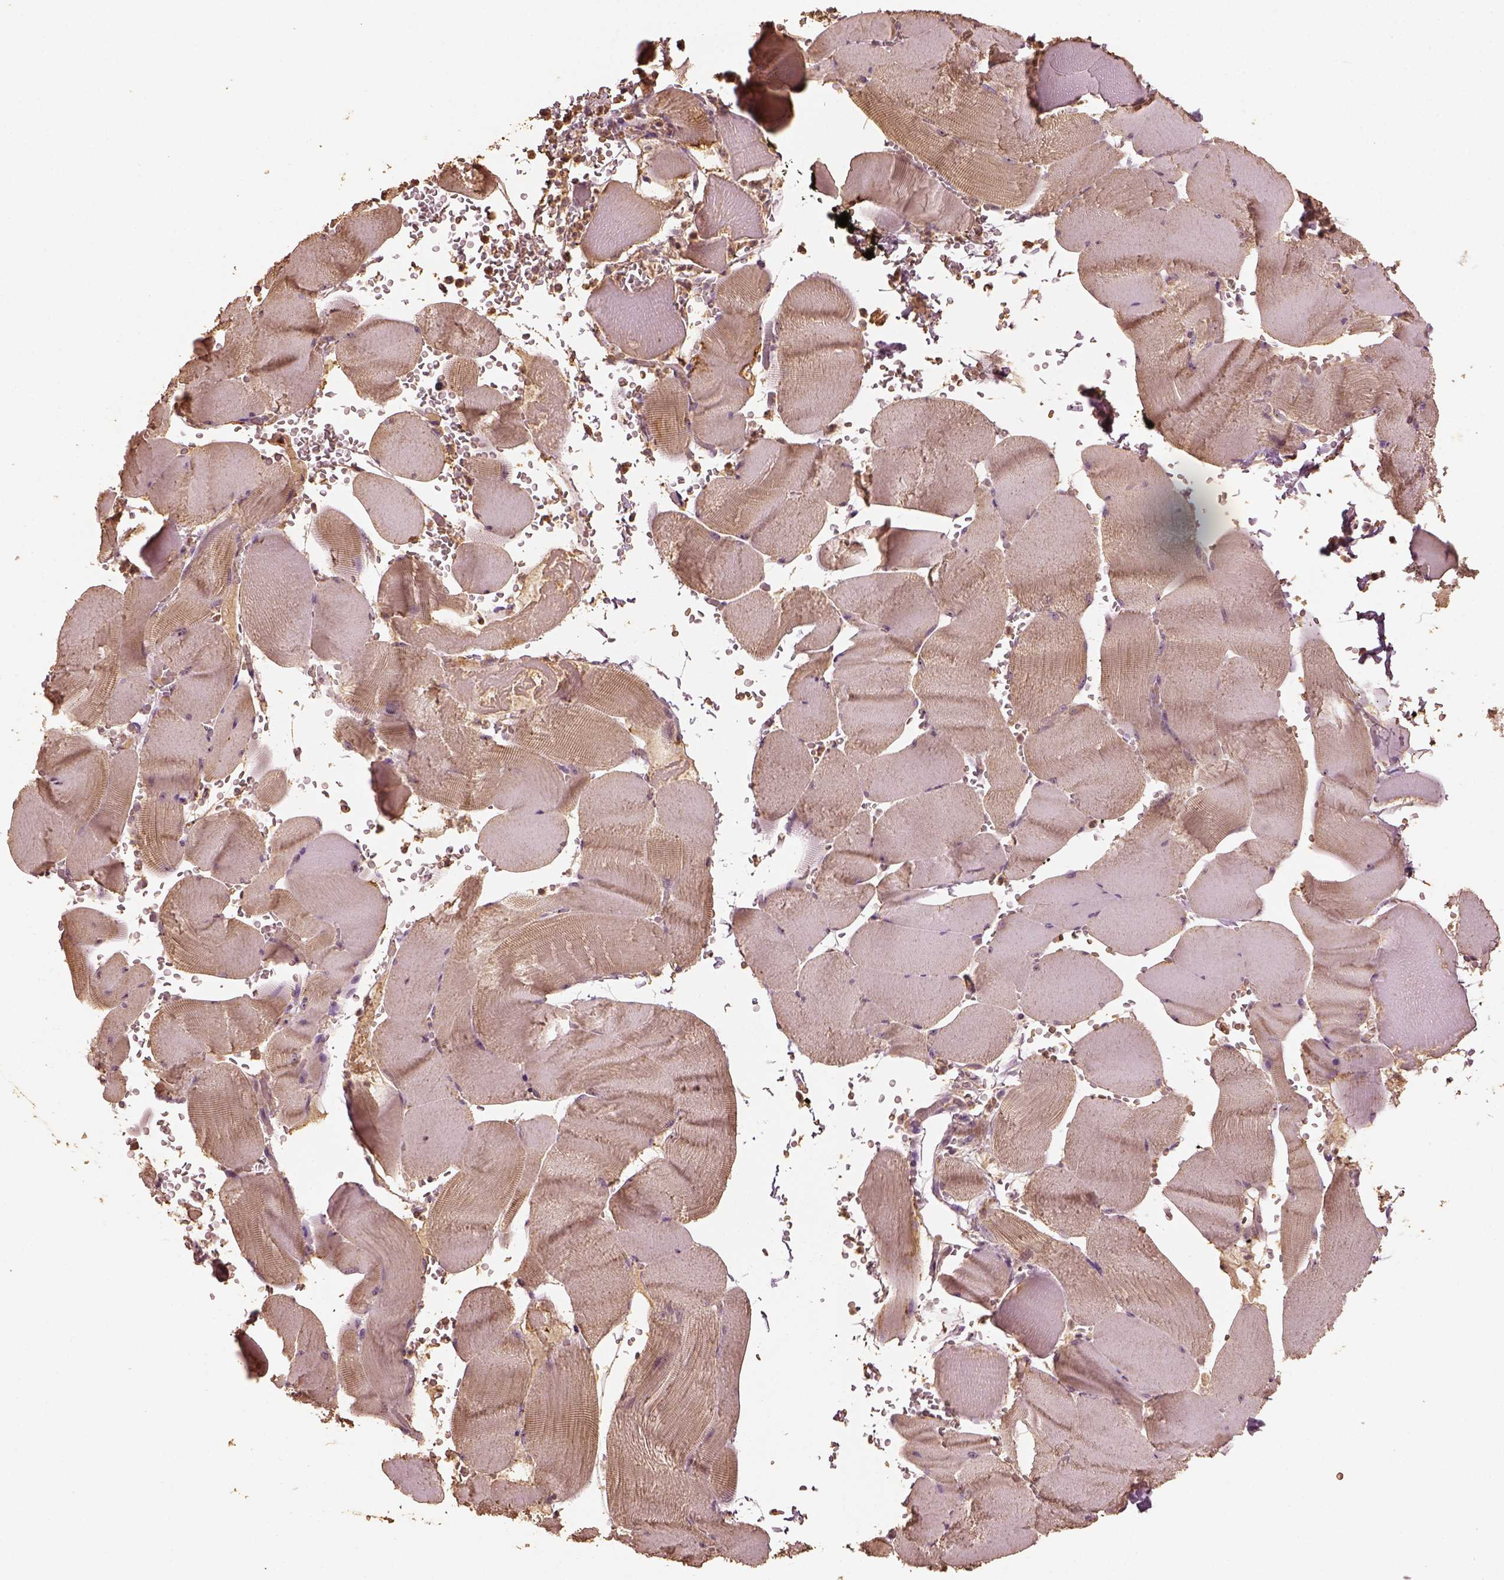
{"staining": {"intensity": "weak", "quantity": "25%-75%", "location": "cytoplasmic/membranous"}, "tissue": "skeletal muscle", "cell_type": "Myocytes", "image_type": "normal", "snomed": [{"axis": "morphology", "description": "Normal tissue, NOS"}, {"axis": "topography", "description": "Skeletal muscle"}], "caption": "DAB (3,3'-diaminobenzidine) immunohistochemical staining of normal skeletal muscle exhibits weak cytoplasmic/membranous protein staining in about 25%-75% of myocytes. The protein of interest is shown in brown color, while the nuclei are stained blue.", "gene": "PTGES2", "patient": {"sex": "male", "age": 56}}